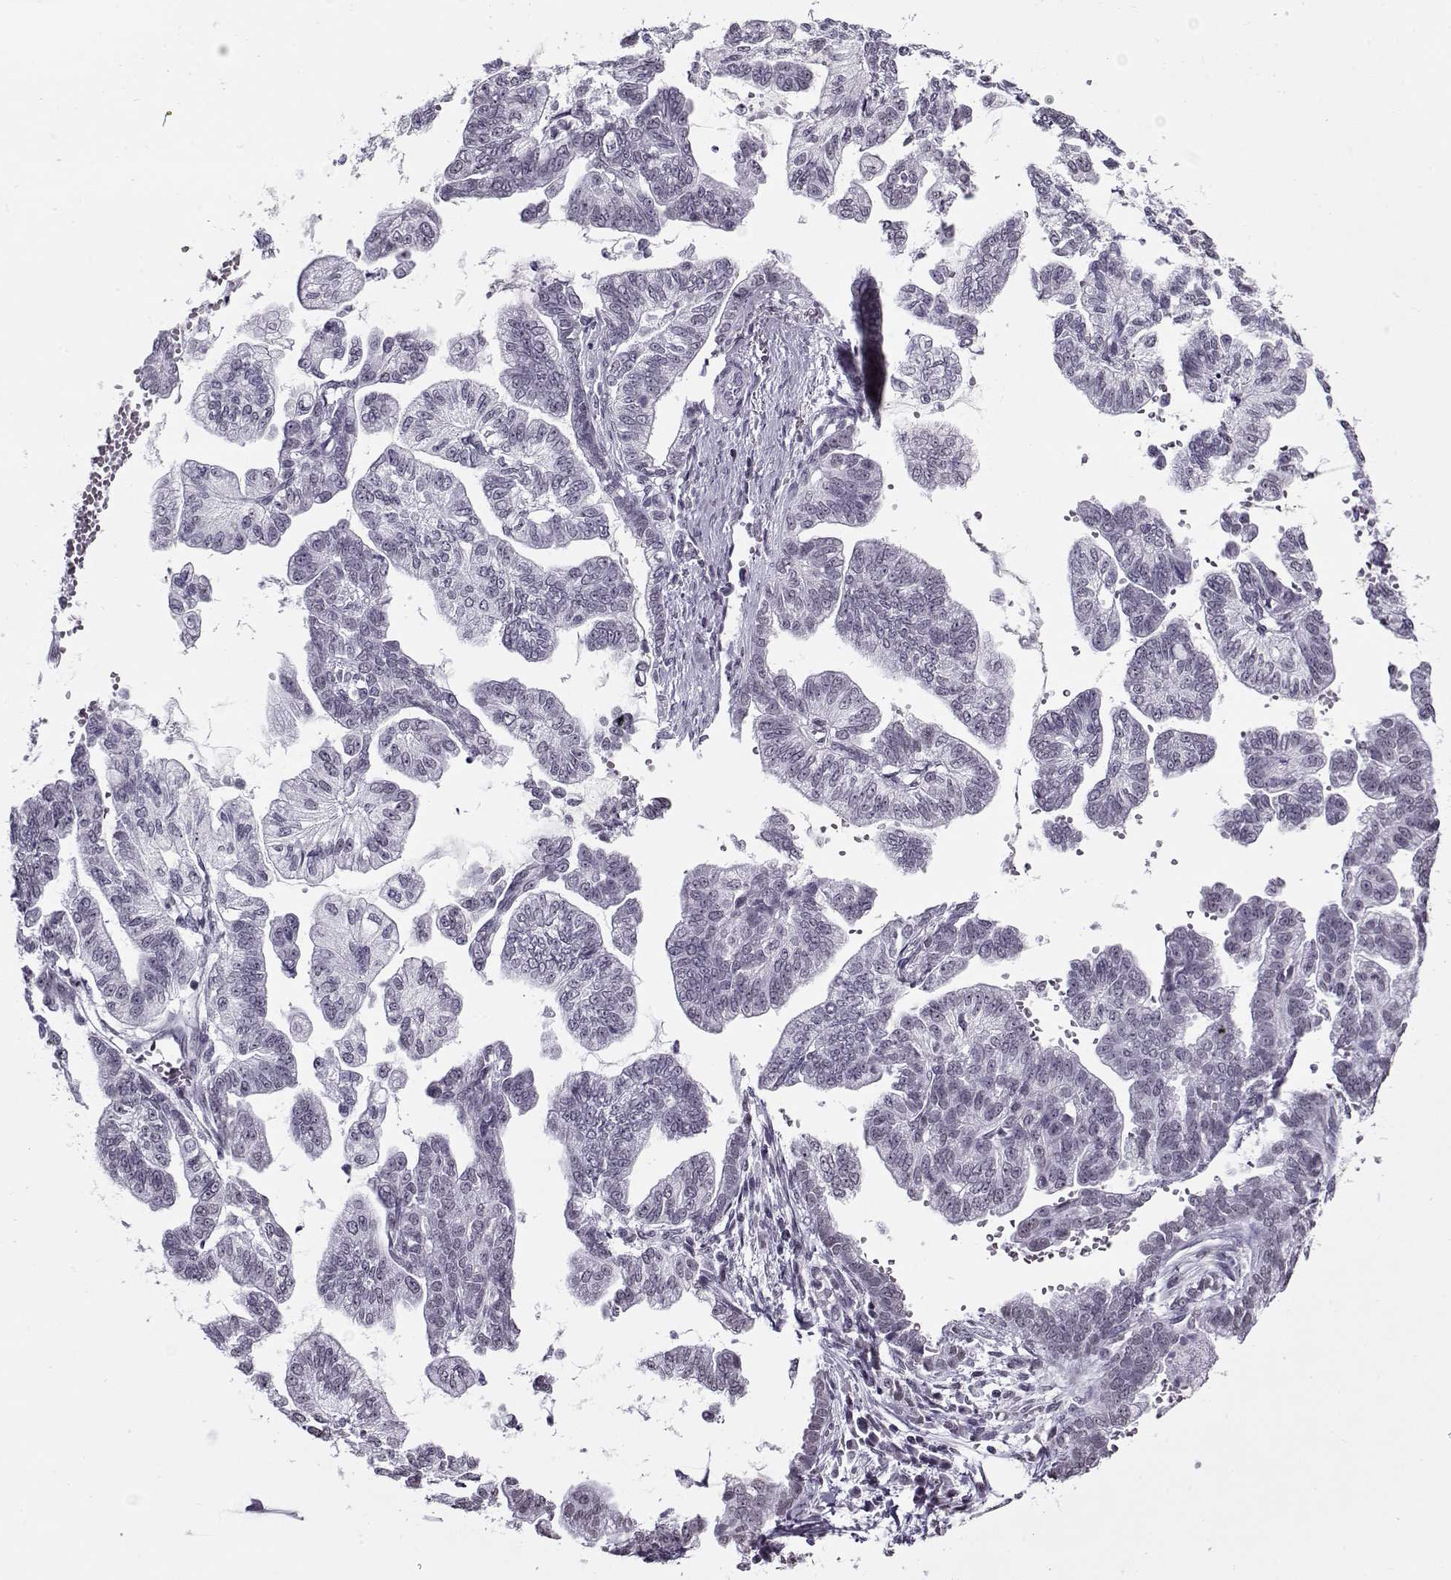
{"staining": {"intensity": "negative", "quantity": "none", "location": "none"}, "tissue": "stomach cancer", "cell_type": "Tumor cells", "image_type": "cancer", "snomed": [{"axis": "morphology", "description": "Adenocarcinoma, NOS"}, {"axis": "topography", "description": "Stomach"}], "caption": "A micrograph of stomach adenocarcinoma stained for a protein demonstrates no brown staining in tumor cells. (Stains: DAB IHC with hematoxylin counter stain, Microscopy: brightfield microscopy at high magnification).", "gene": "PRMT8", "patient": {"sex": "male", "age": 83}}